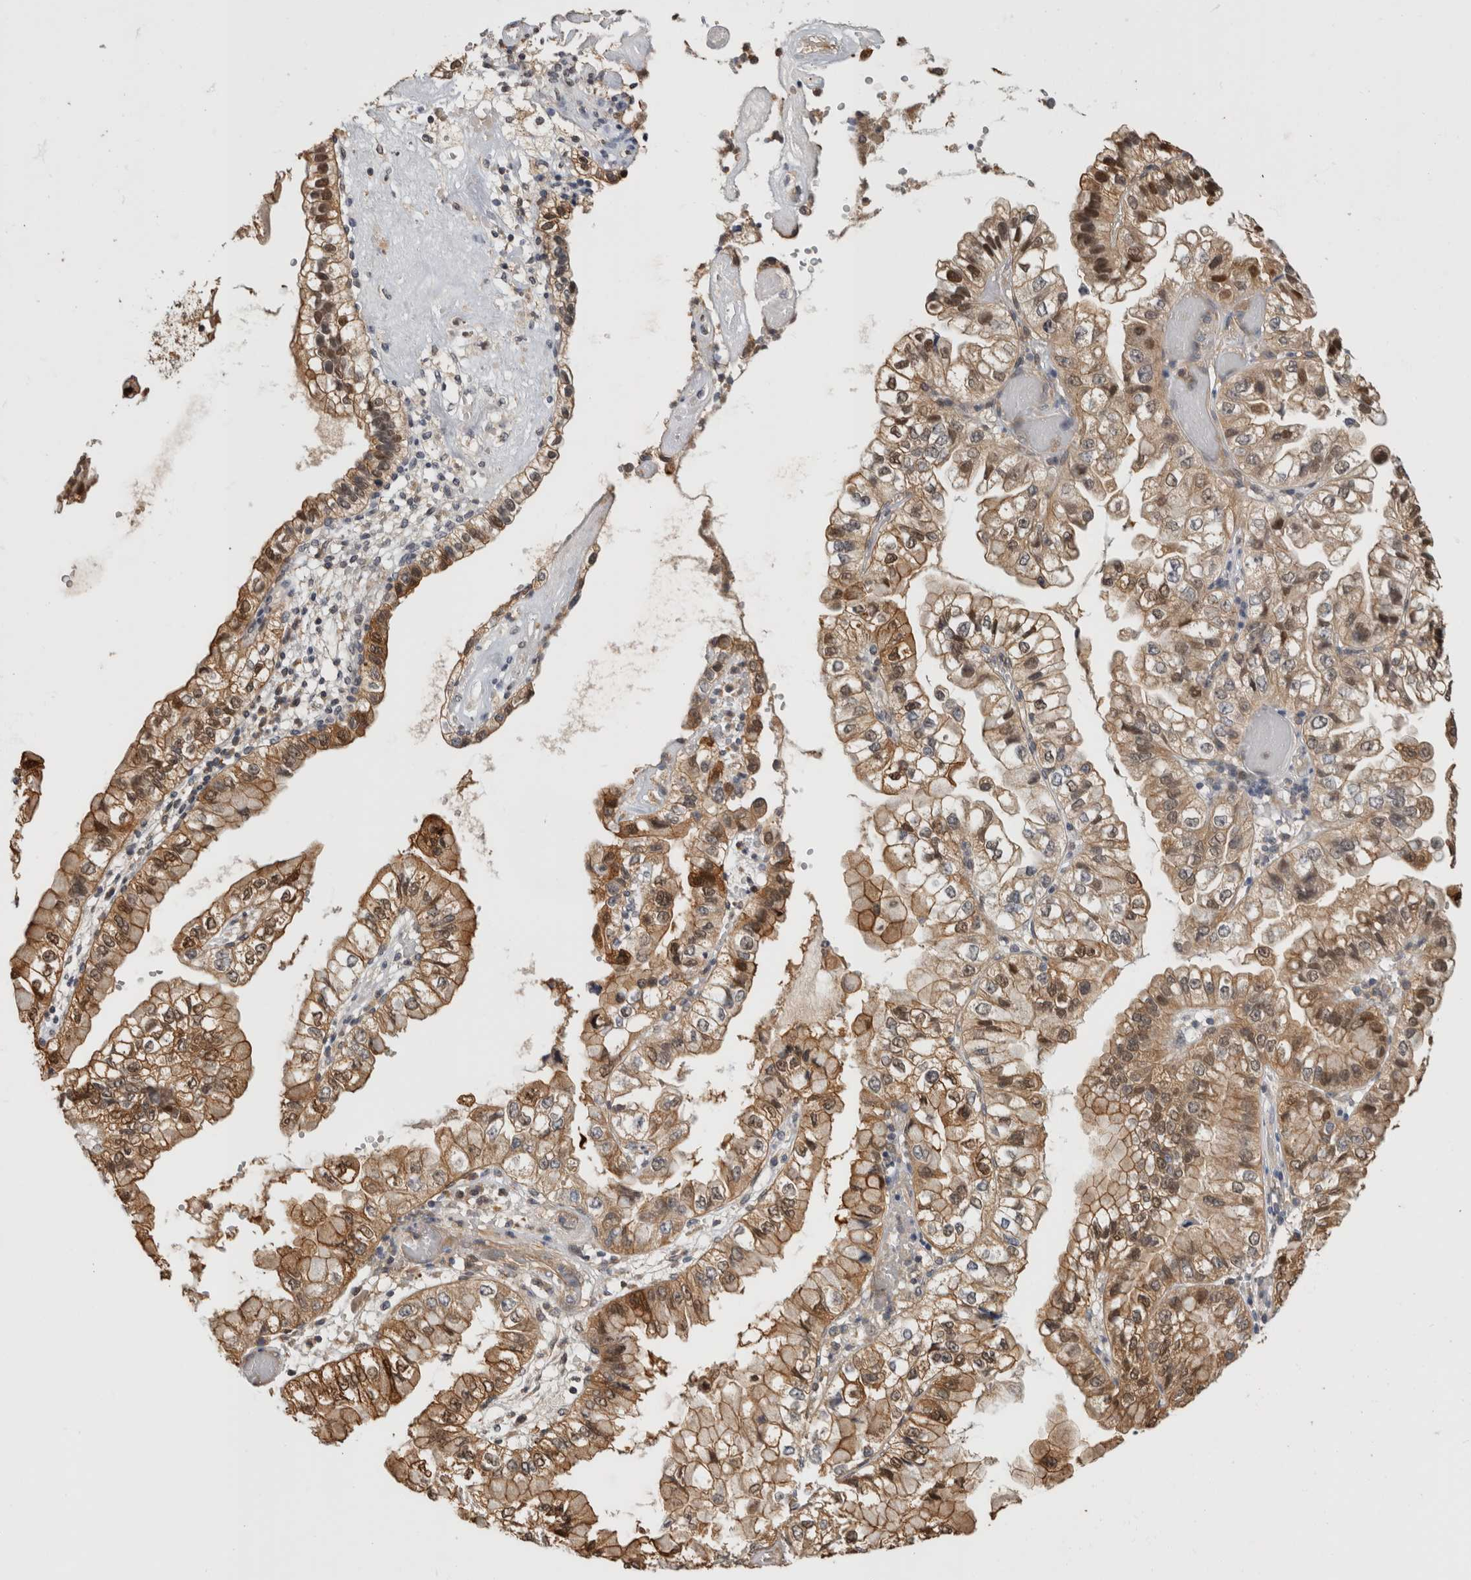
{"staining": {"intensity": "moderate", "quantity": ">75%", "location": "cytoplasmic/membranous,nuclear"}, "tissue": "liver cancer", "cell_type": "Tumor cells", "image_type": "cancer", "snomed": [{"axis": "morphology", "description": "Cholangiocarcinoma"}, {"axis": "topography", "description": "Liver"}], "caption": "Immunohistochemical staining of human cholangiocarcinoma (liver) displays moderate cytoplasmic/membranous and nuclear protein staining in approximately >75% of tumor cells.", "gene": "PGM1", "patient": {"sex": "female", "age": 79}}